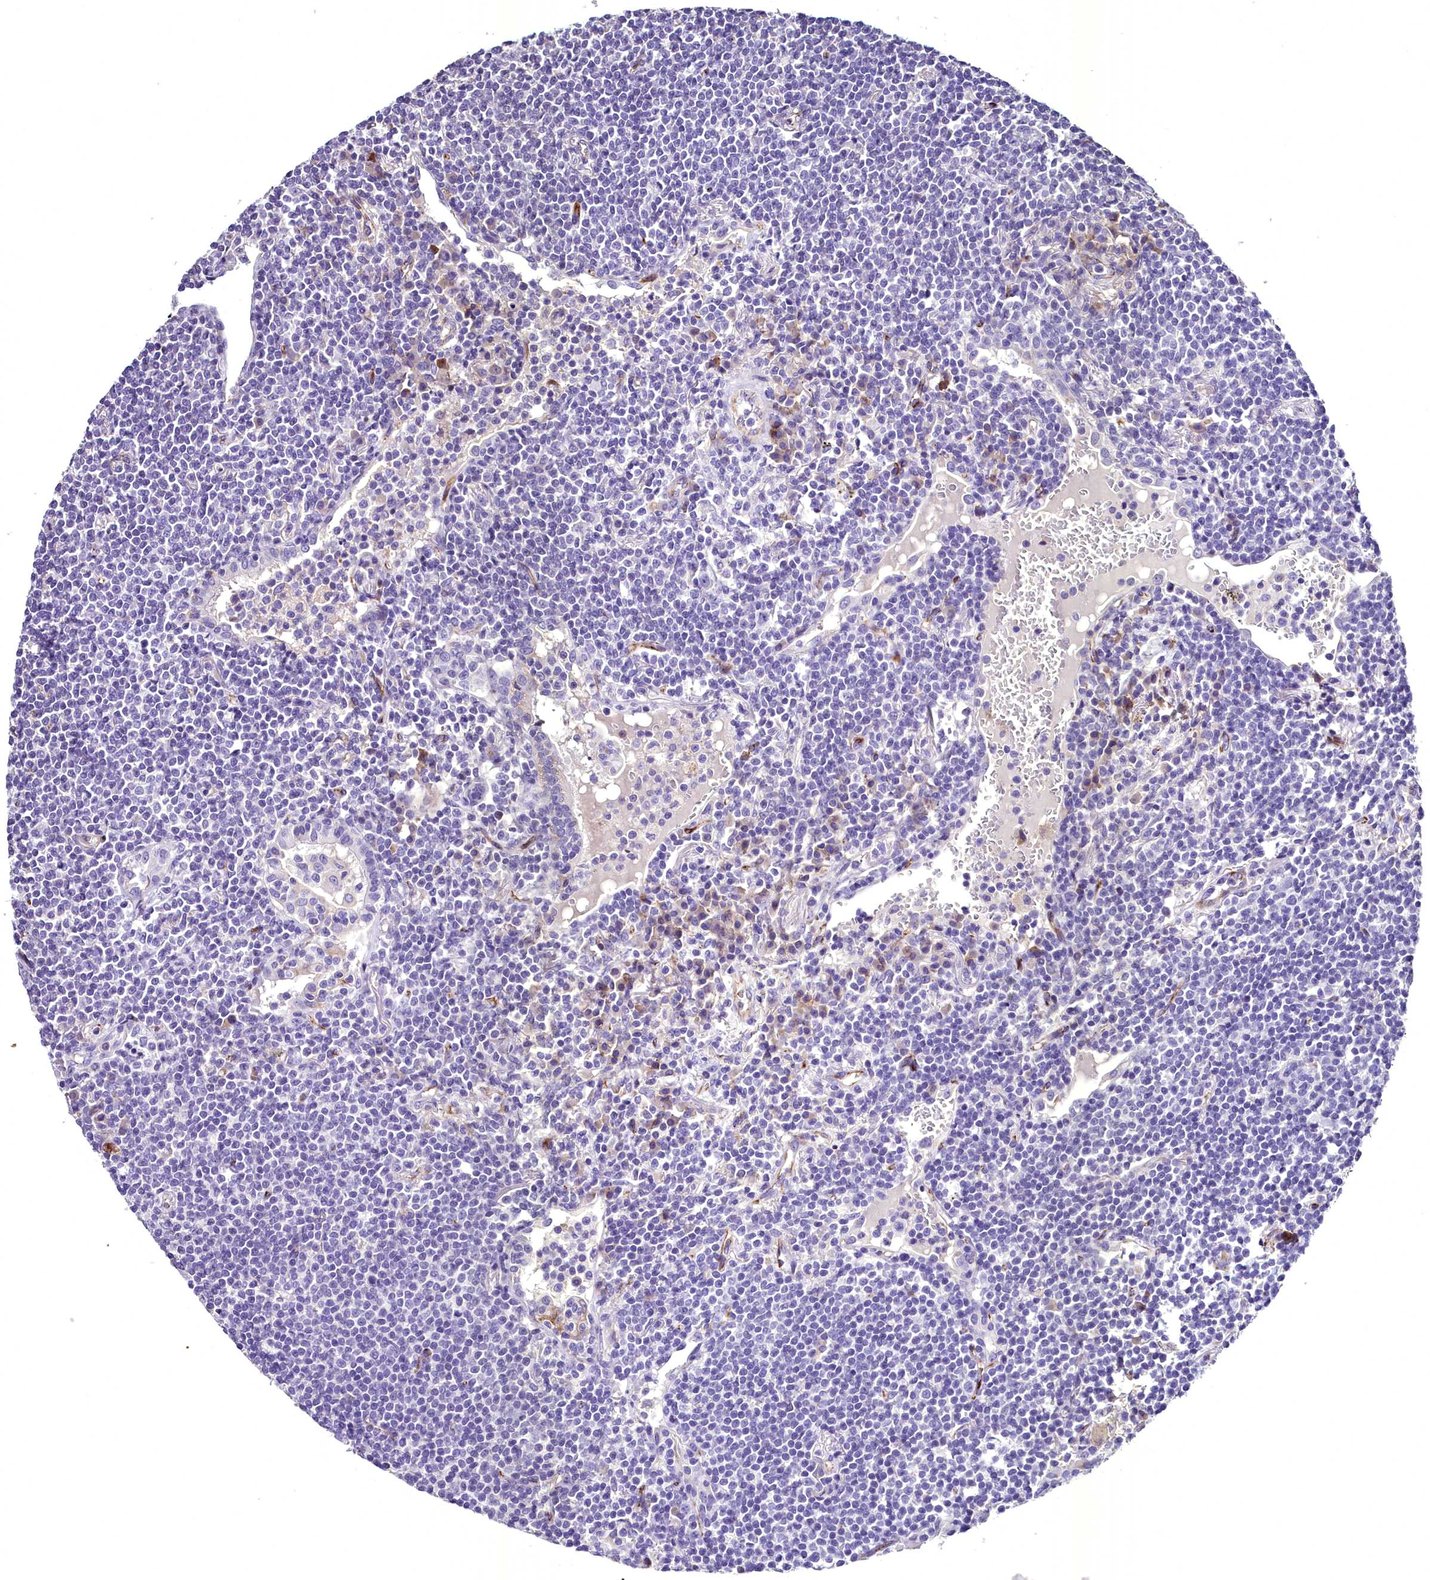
{"staining": {"intensity": "negative", "quantity": "none", "location": "none"}, "tissue": "lymphoma", "cell_type": "Tumor cells", "image_type": "cancer", "snomed": [{"axis": "morphology", "description": "Malignant lymphoma, non-Hodgkin's type, Low grade"}, {"axis": "topography", "description": "Lung"}], "caption": "Image shows no significant protein positivity in tumor cells of lymphoma. Brightfield microscopy of immunohistochemistry (IHC) stained with DAB (3,3'-diaminobenzidine) (brown) and hematoxylin (blue), captured at high magnification.", "gene": "MS4A18", "patient": {"sex": "female", "age": 71}}